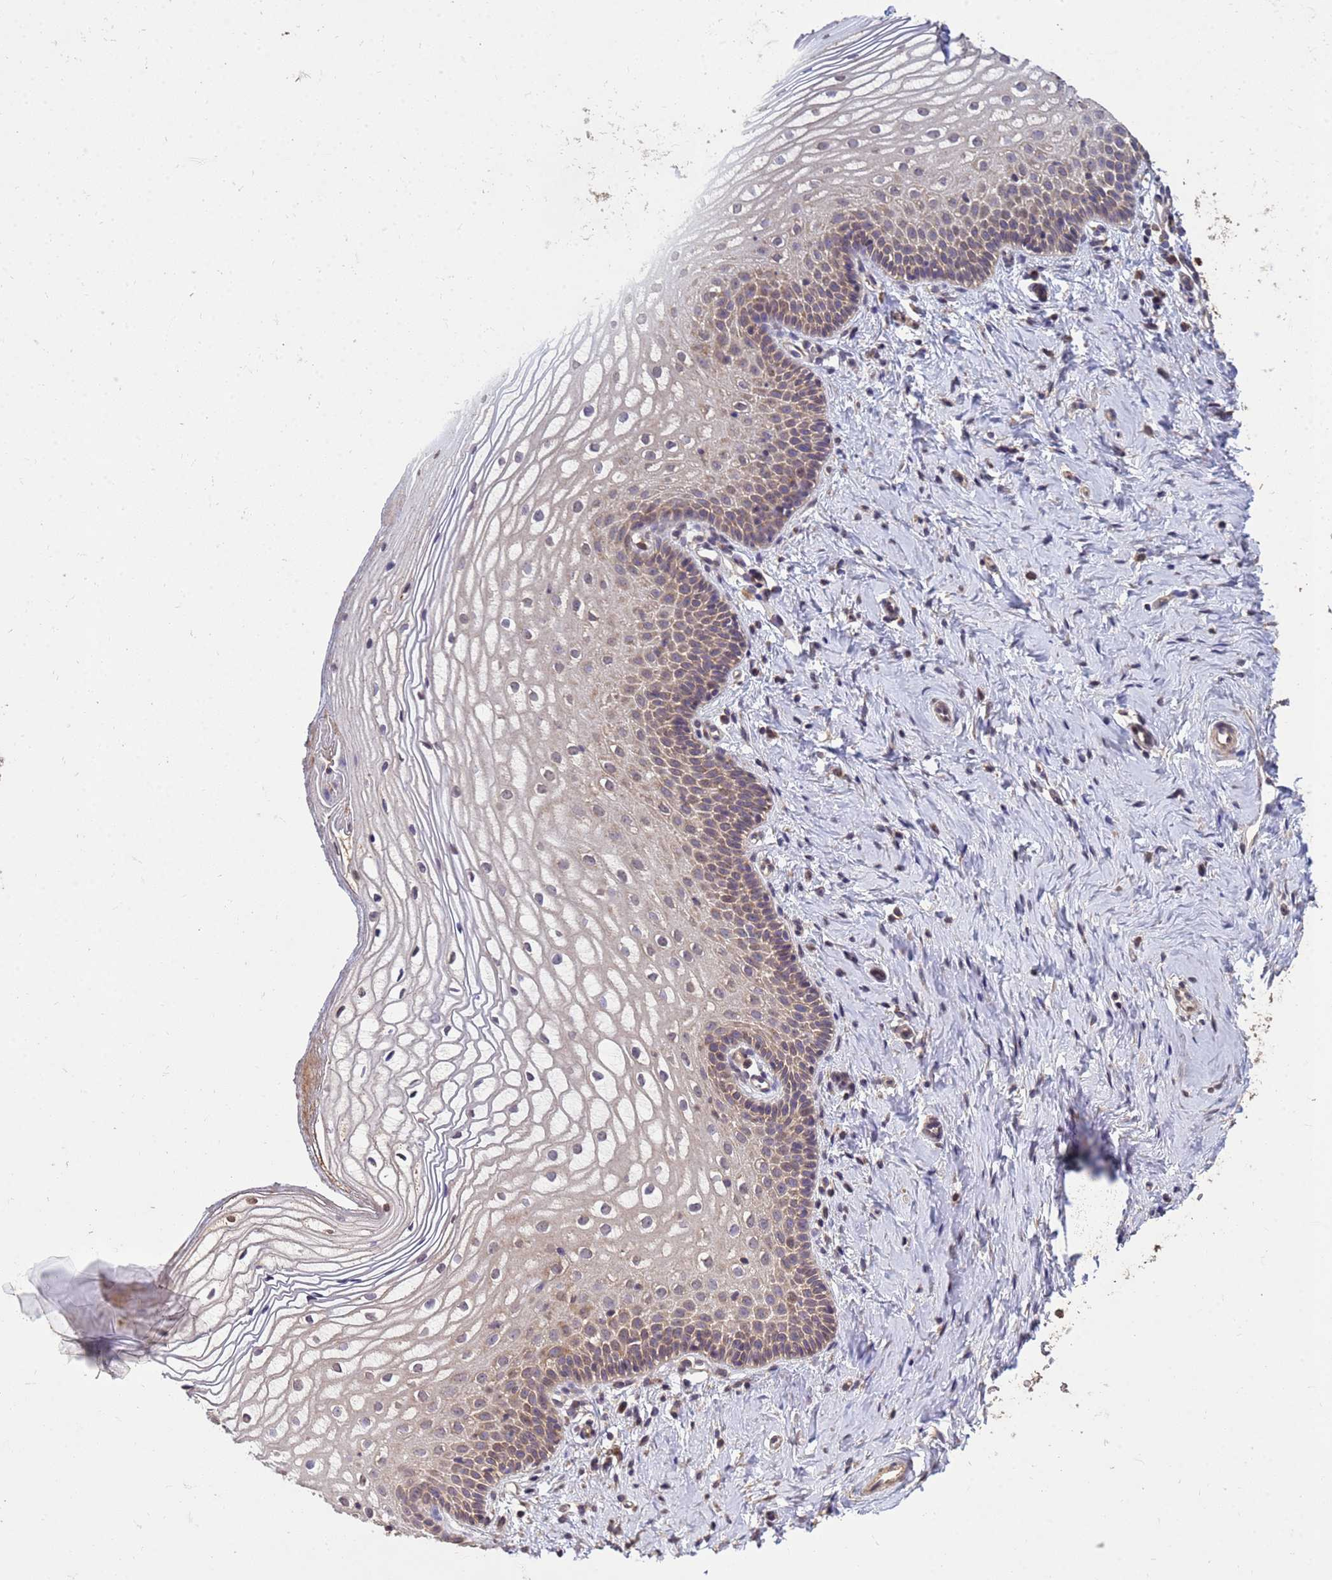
{"staining": {"intensity": "moderate", "quantity": "25%-75%", "location": "cytoplasmic/membranous"}, "tissue": "vagina", "cell_type": "Squamous epithelial cells", "image_type": "normal", "snomed": [{"axis": "morphology", "description": "Normal tissue, NOS"}, {"axis": "topography", "description": "Vagina"}], "caption": "The histopathology image shows immunohistochemical staining of benign vagina. There is moderate cytoplasmic/membranous staining is appreciated in approximately 25%-75% of squamous epithelial cells.", "gene": "P2RX7", "patient": {"sex": "female", "age": 56}}